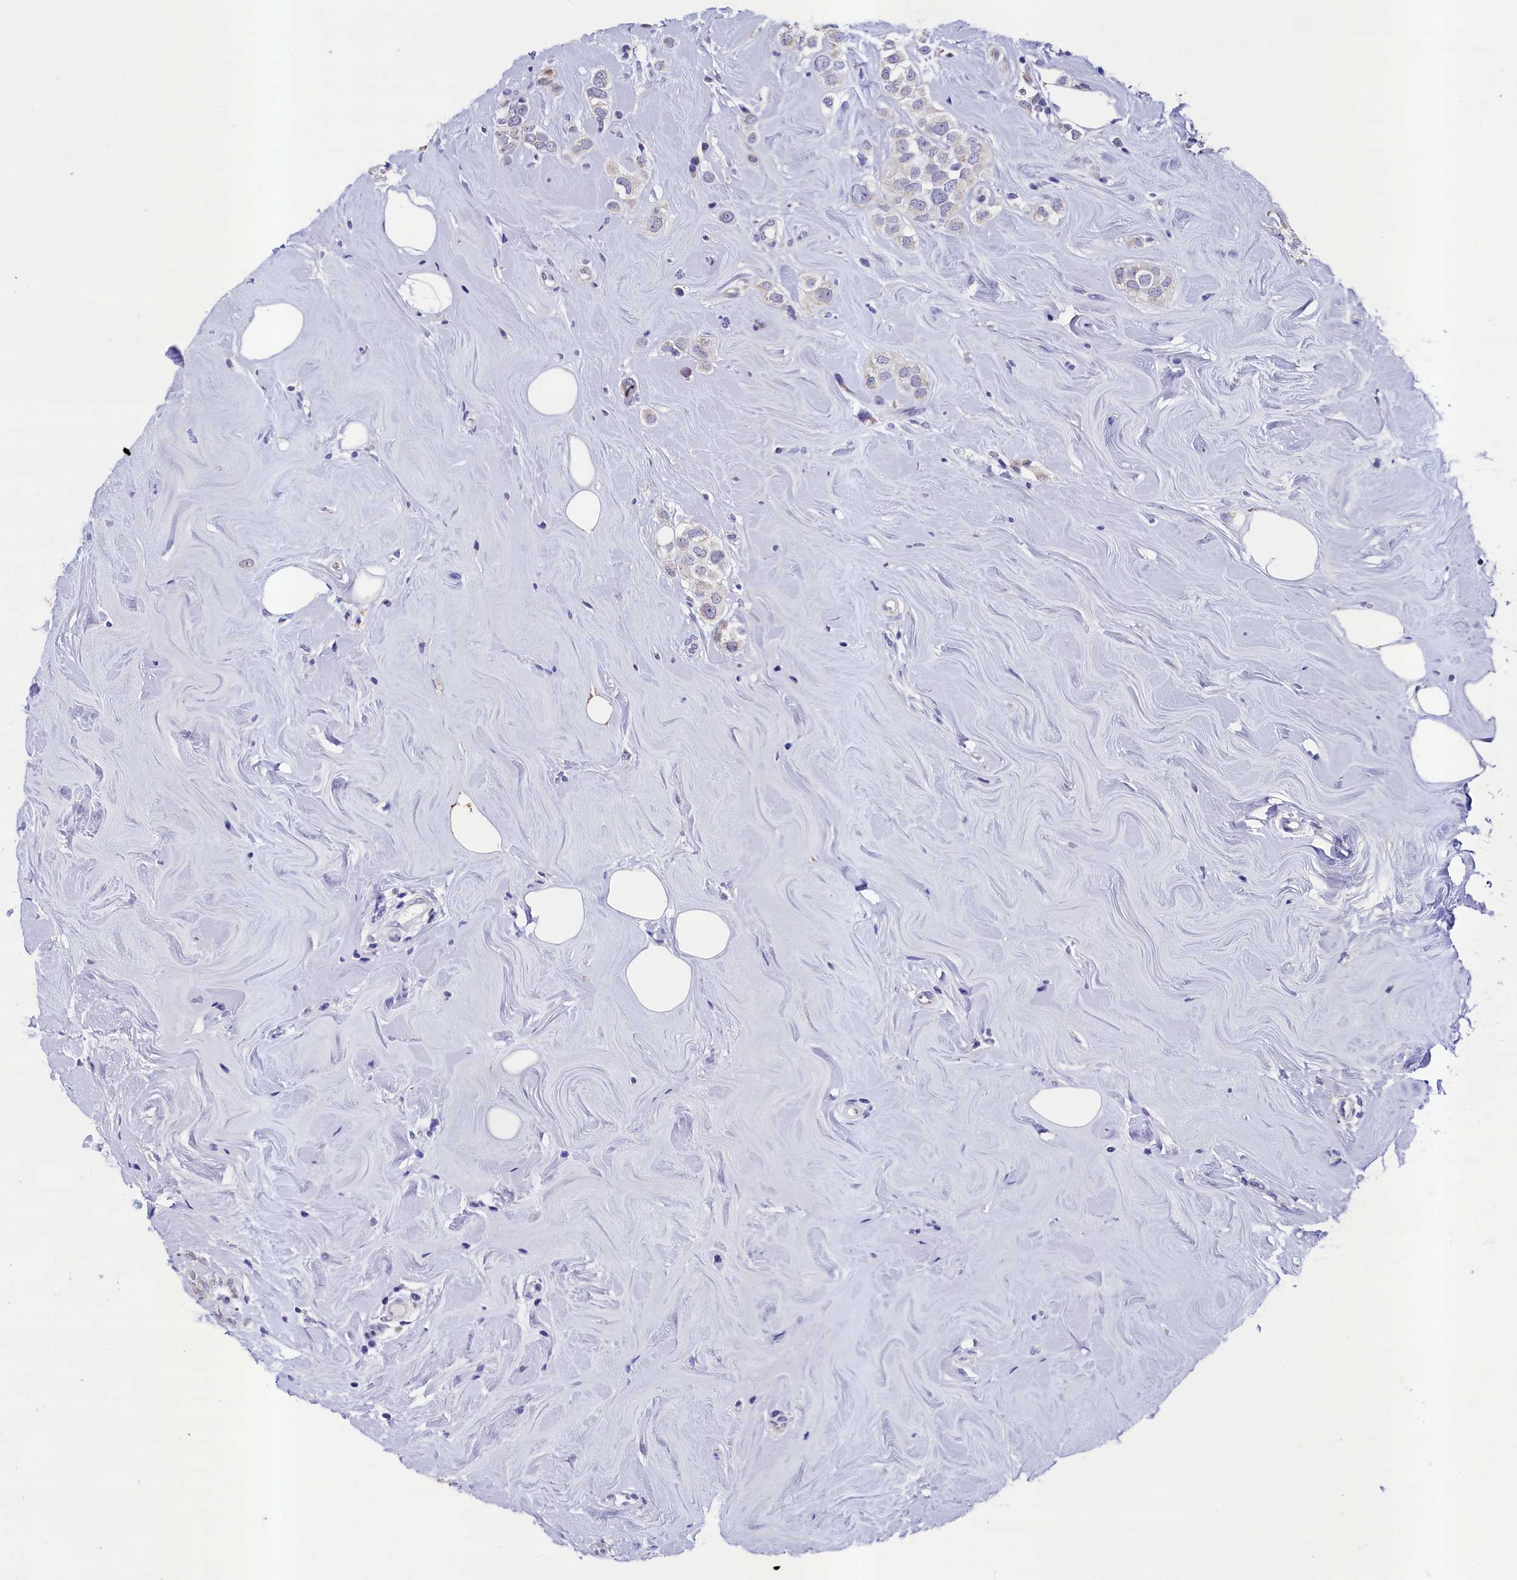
{"staining": {"intensity": "weak", "quantity": "<25%", "location": "cytoplasmic/membranous"}, "tissue": "breast cancer", "cell_type": "Tumor cells", "image_type": "cancer", "snomed": [{"axis": "morphology", "description": "Lobular carcinoma"}, {"axis": "topography", "description": "Breast"}], "caption": "This is an immunohistochemistry (IHC) photomicrograph of breast lobular carcinoma. There is no positivity in tumor cells.", "gene": "SCD5", "patient": {"sex": "female", "age": 47}}